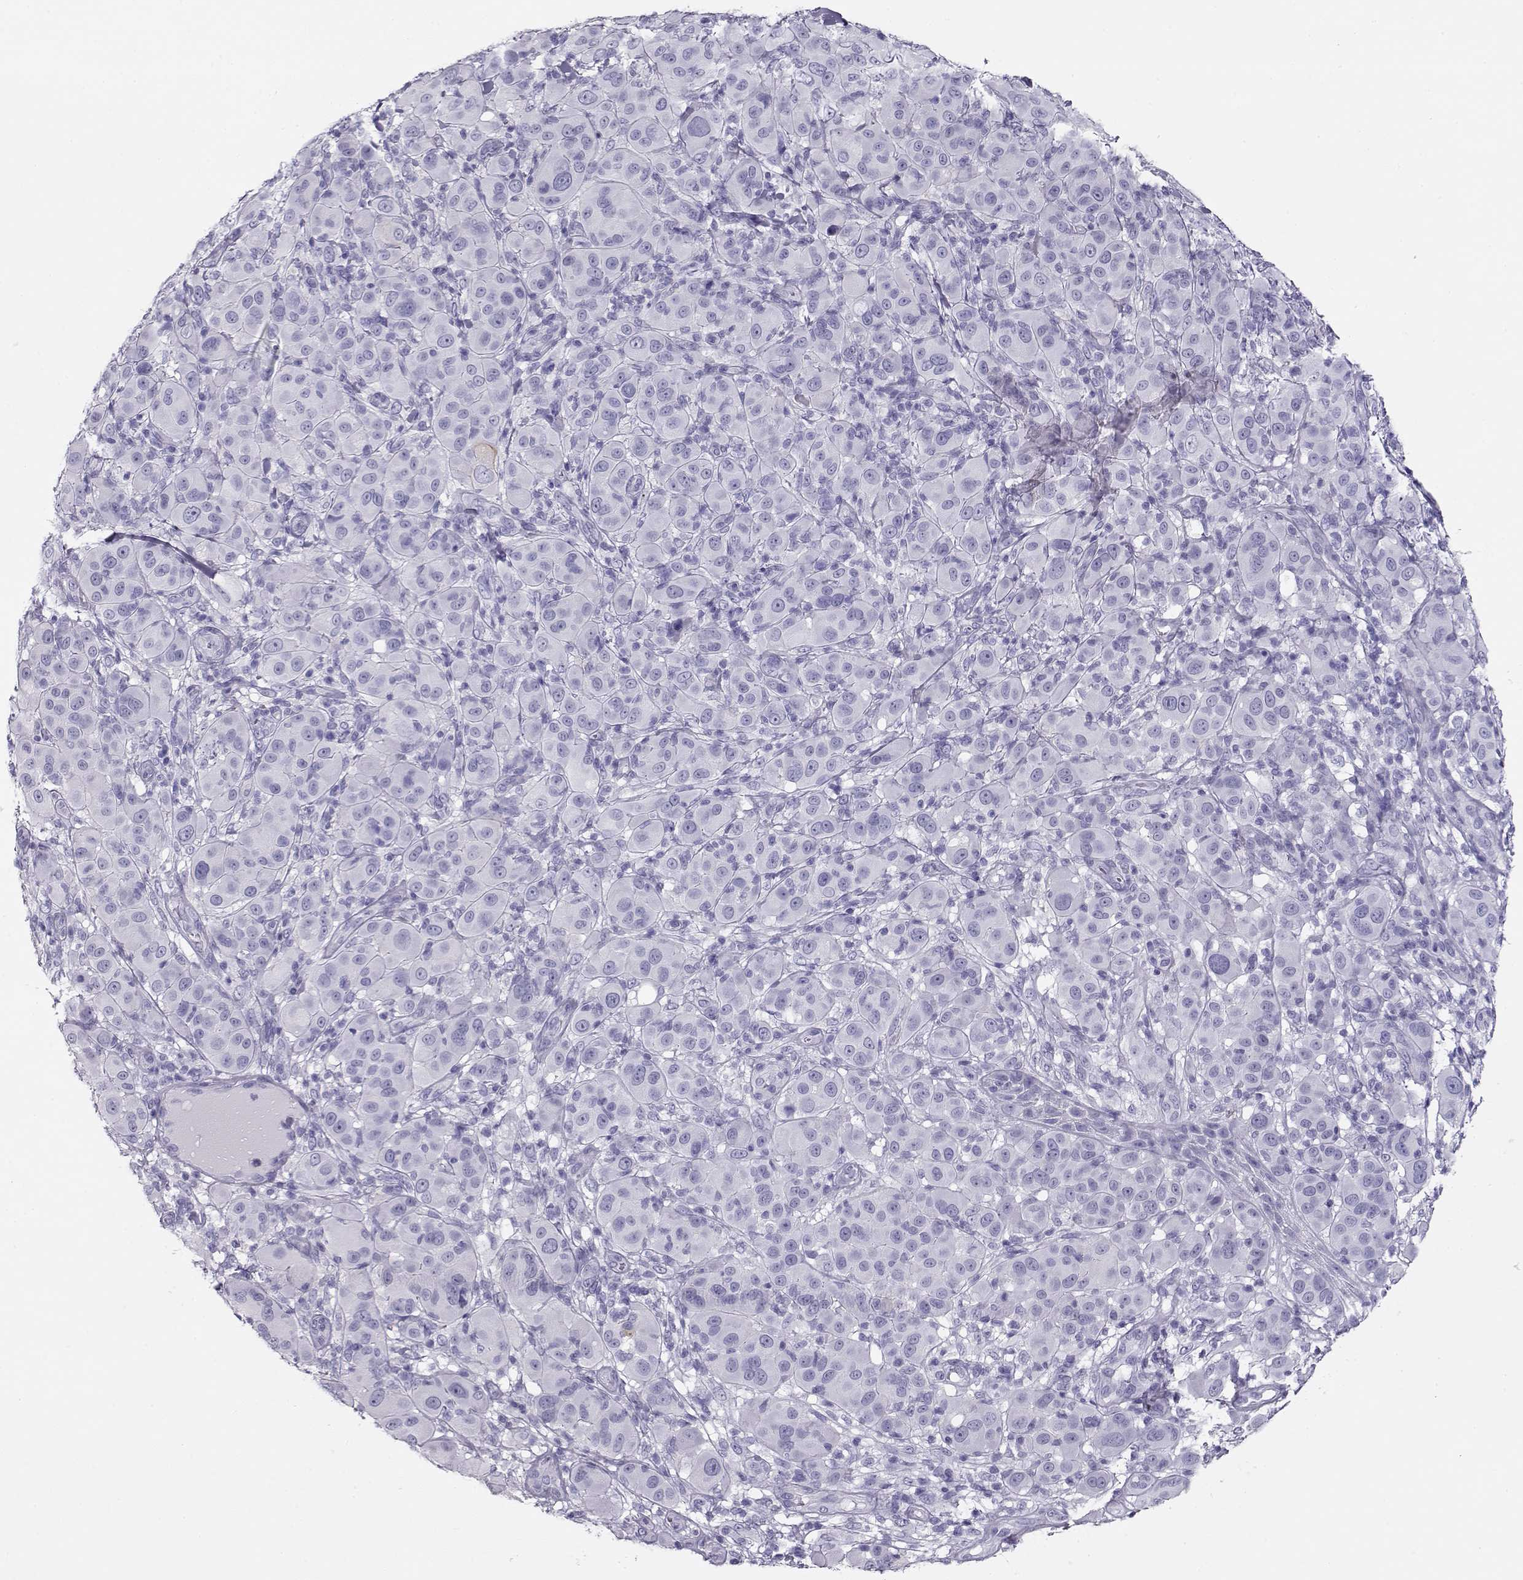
{"staining": {"intensity": "negative", "quantity": "none", "location": "none"}, "tissue": "melanoma", "cell_type": "Tumor cells", "image_type": "cancer", "snomed": [{"axis": "morphology", "description": "Malignant melanoma, NOS"}, {"axis": "topography", "description": "Skin"}], "caption": "Immunohistochemical staining of melanoma reveals no significant staining in tumor cells.", "gene": "CRX", "patient": {"sex": "female", "age": 87}}